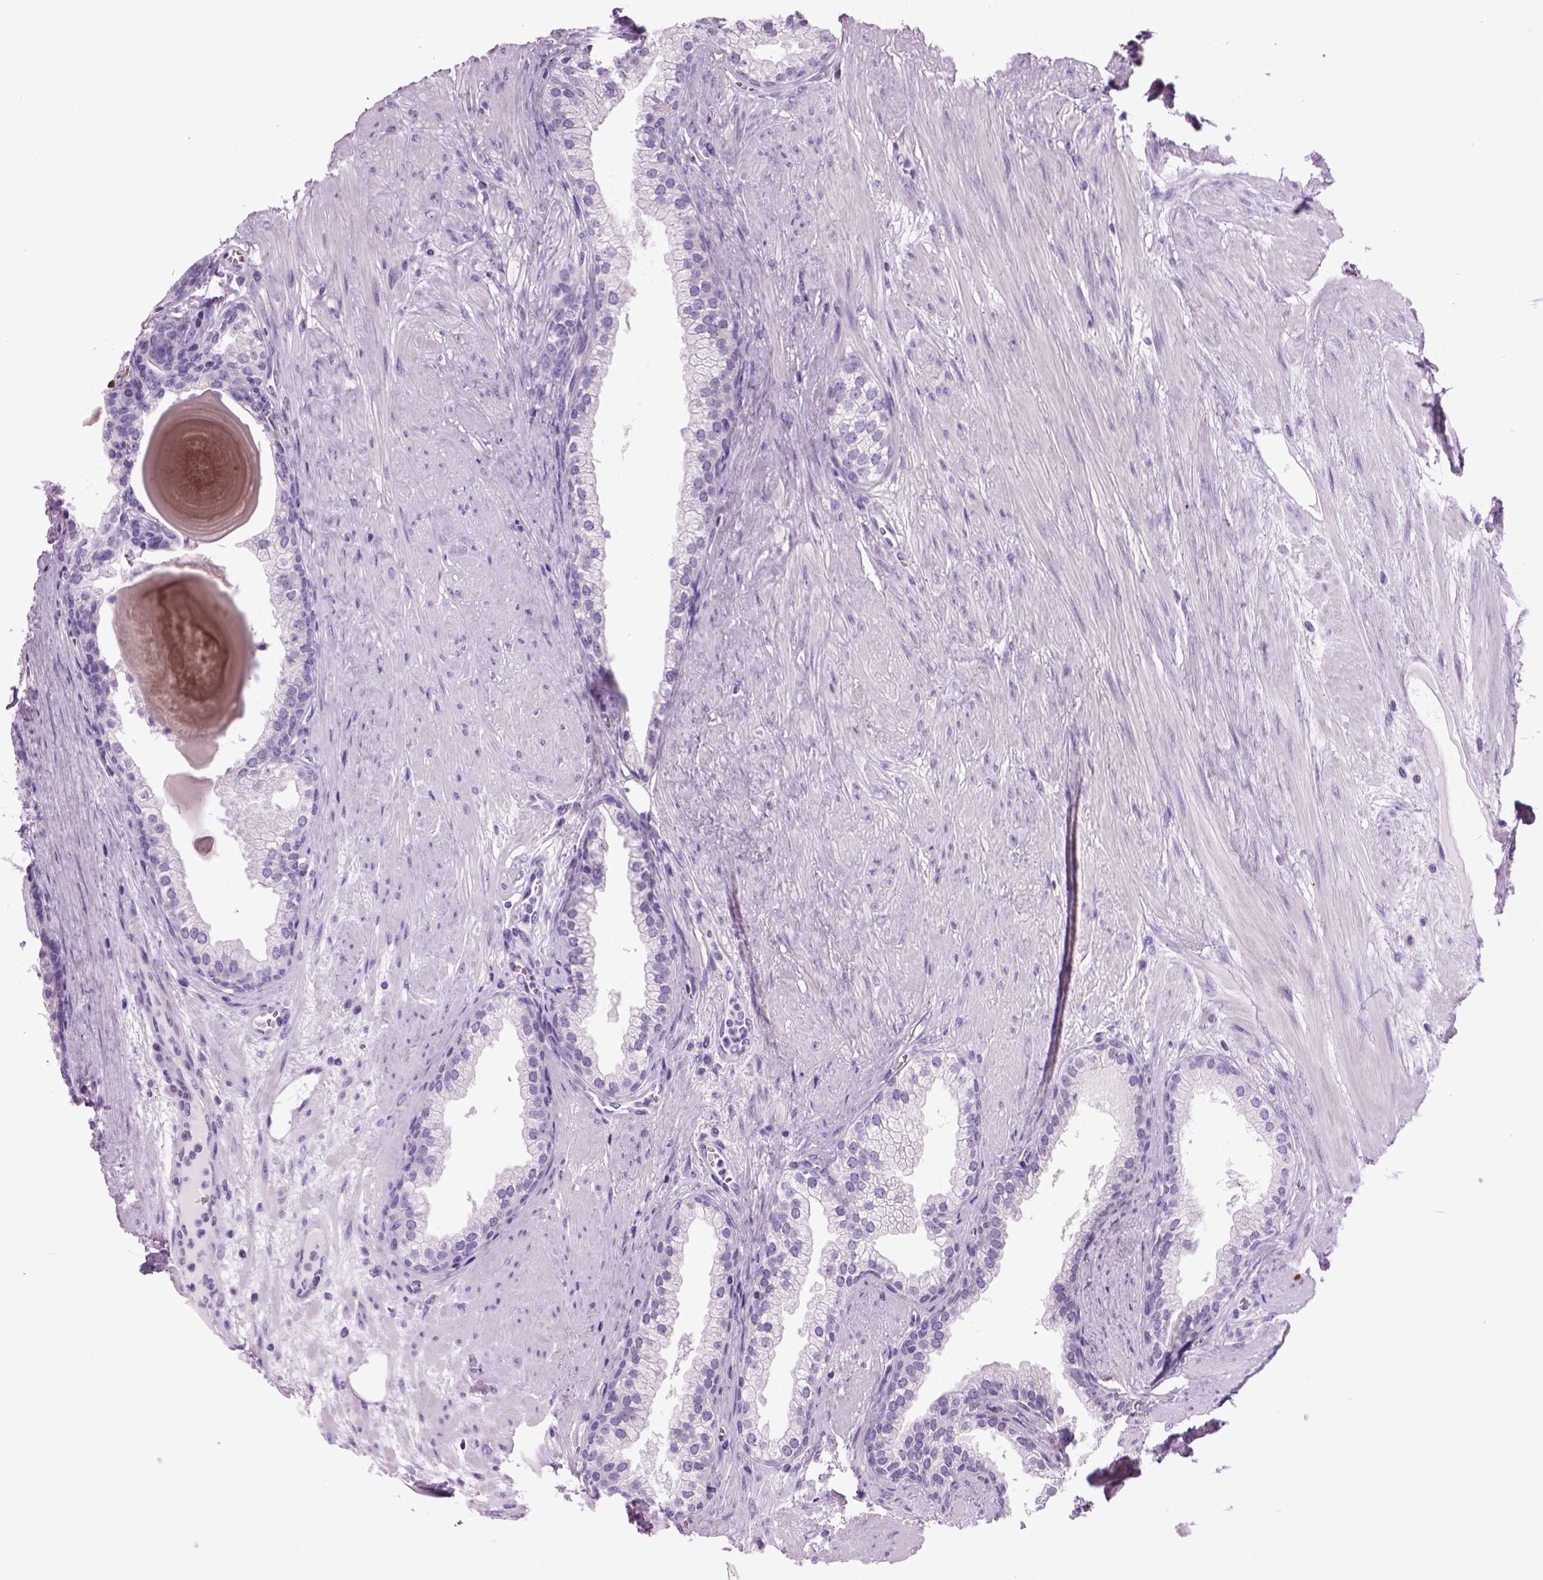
{"staining": {"intensity": "negative", "quantity": "none", "location": "none"}, "tissue": "prostate cancer", "cell_type": "Tumor cells", "image_type": "cancer", "snomed": [{"axis": "morphology", "description": "Adenocarcinoma, NOS"}, {"axis": "topography", "description": "Prostate"}], "caption": "An immunohistochemistry (IHC) histopathology image of prostate cancer is shown. There is no staining in tumor cells of prostate cancer.", "gene": "HMCN2", "patient": {"sex": "male", "age": 69}}